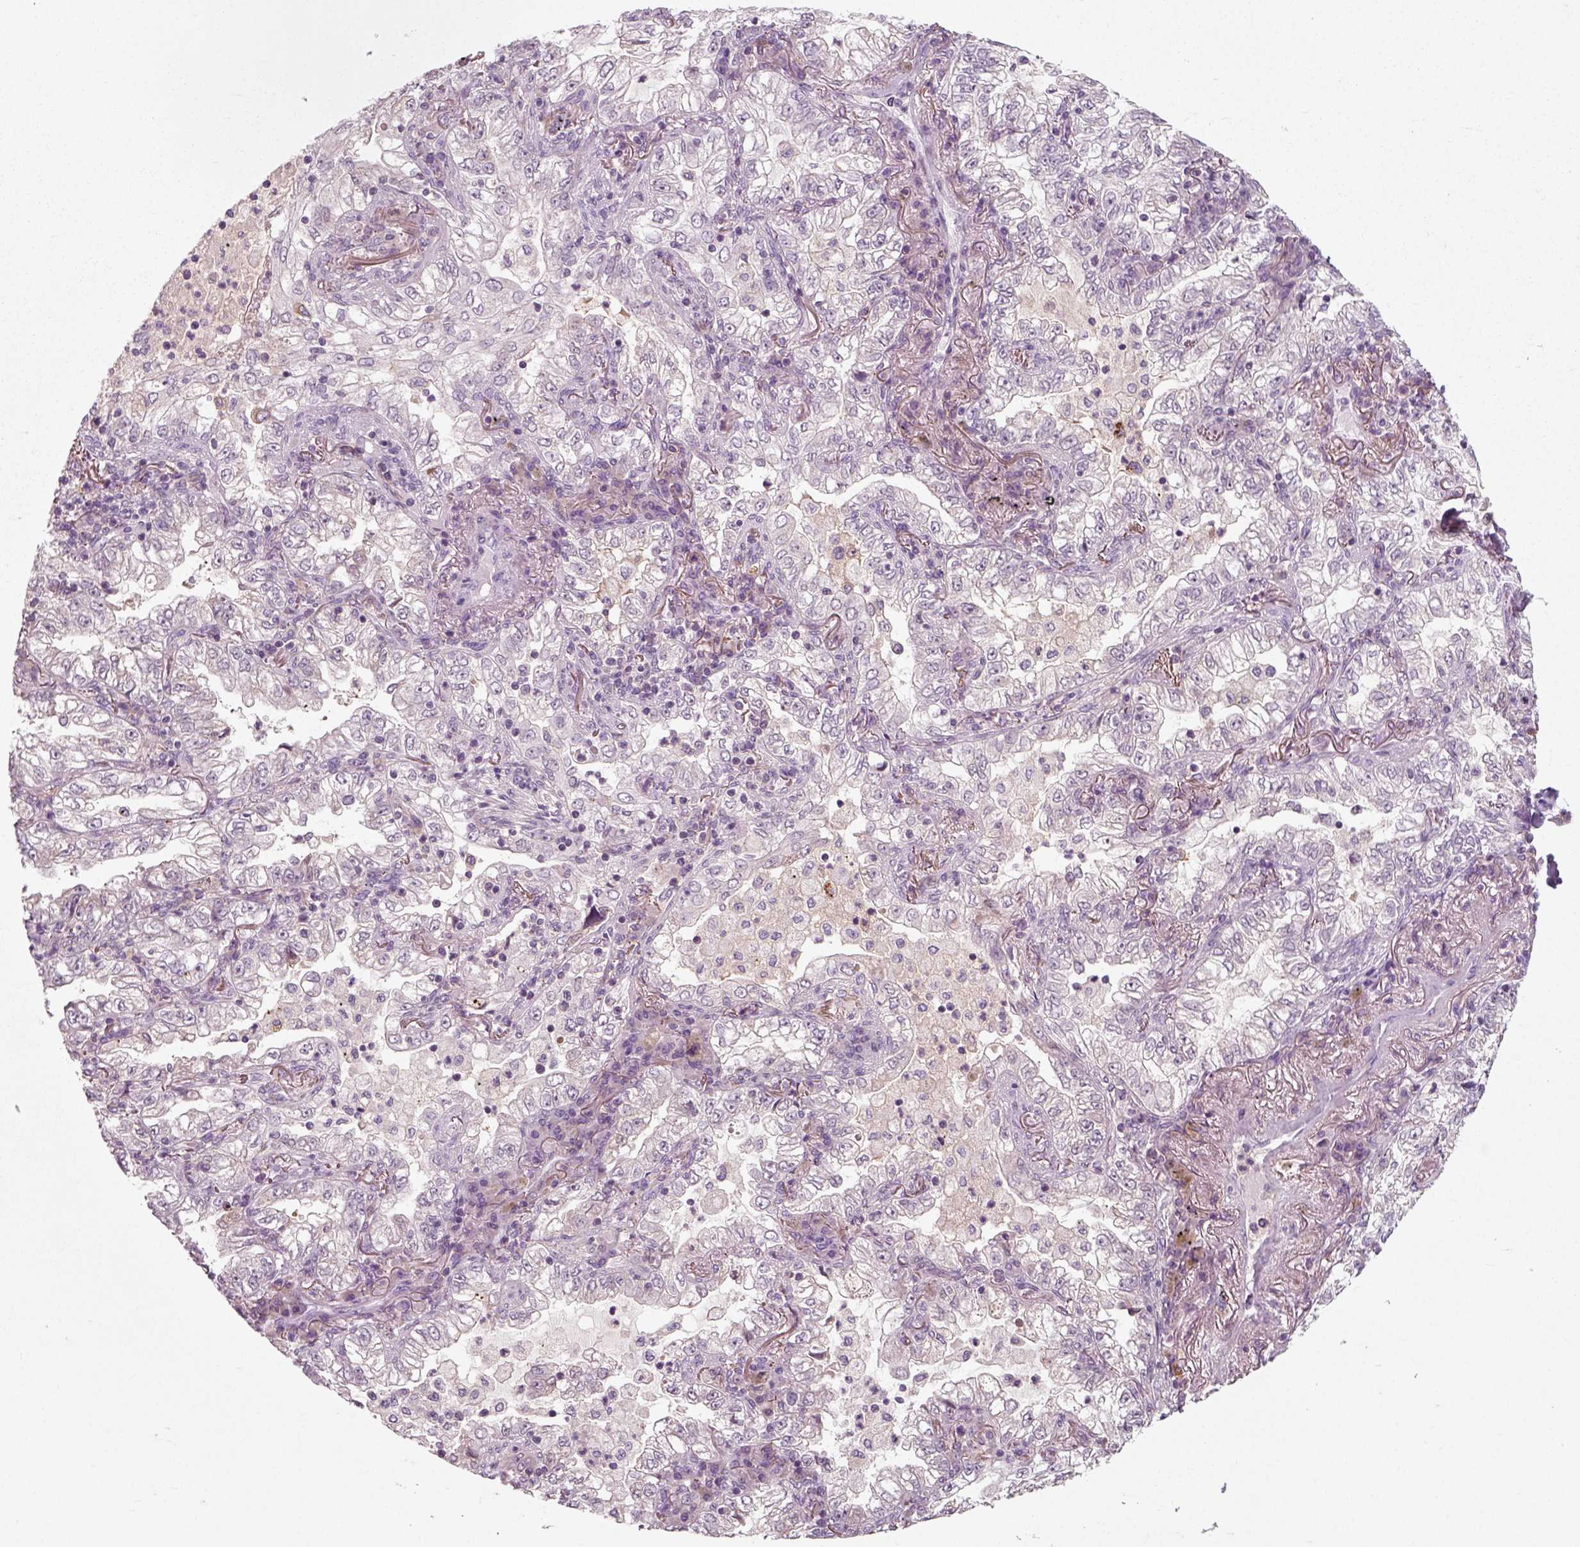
{"staining": {"intensity": "negative", "quantity": "none", "location": "none"}, "tissue": "lung cancer", "cell_type": "Tumor cells", "image_type": "cancer", "snomed": [{"axis": "morphology", "description": "Adenocarcinoma, NOS"}, {"axis": "topography", "description": "Lung"}], "caption": "Immunohistochemistry (IHC) of human lung cancer (adenocarcinoma) demonstrates no positivity in tumor cells. Brightfield microscopy of IHC stained with DAB (3,3'-diaminobenzidine) (brown) and hematoxylin (blue), captured at high magnification.", "gene": "RND2", "patient": {"sex": "female", "age": 73}}